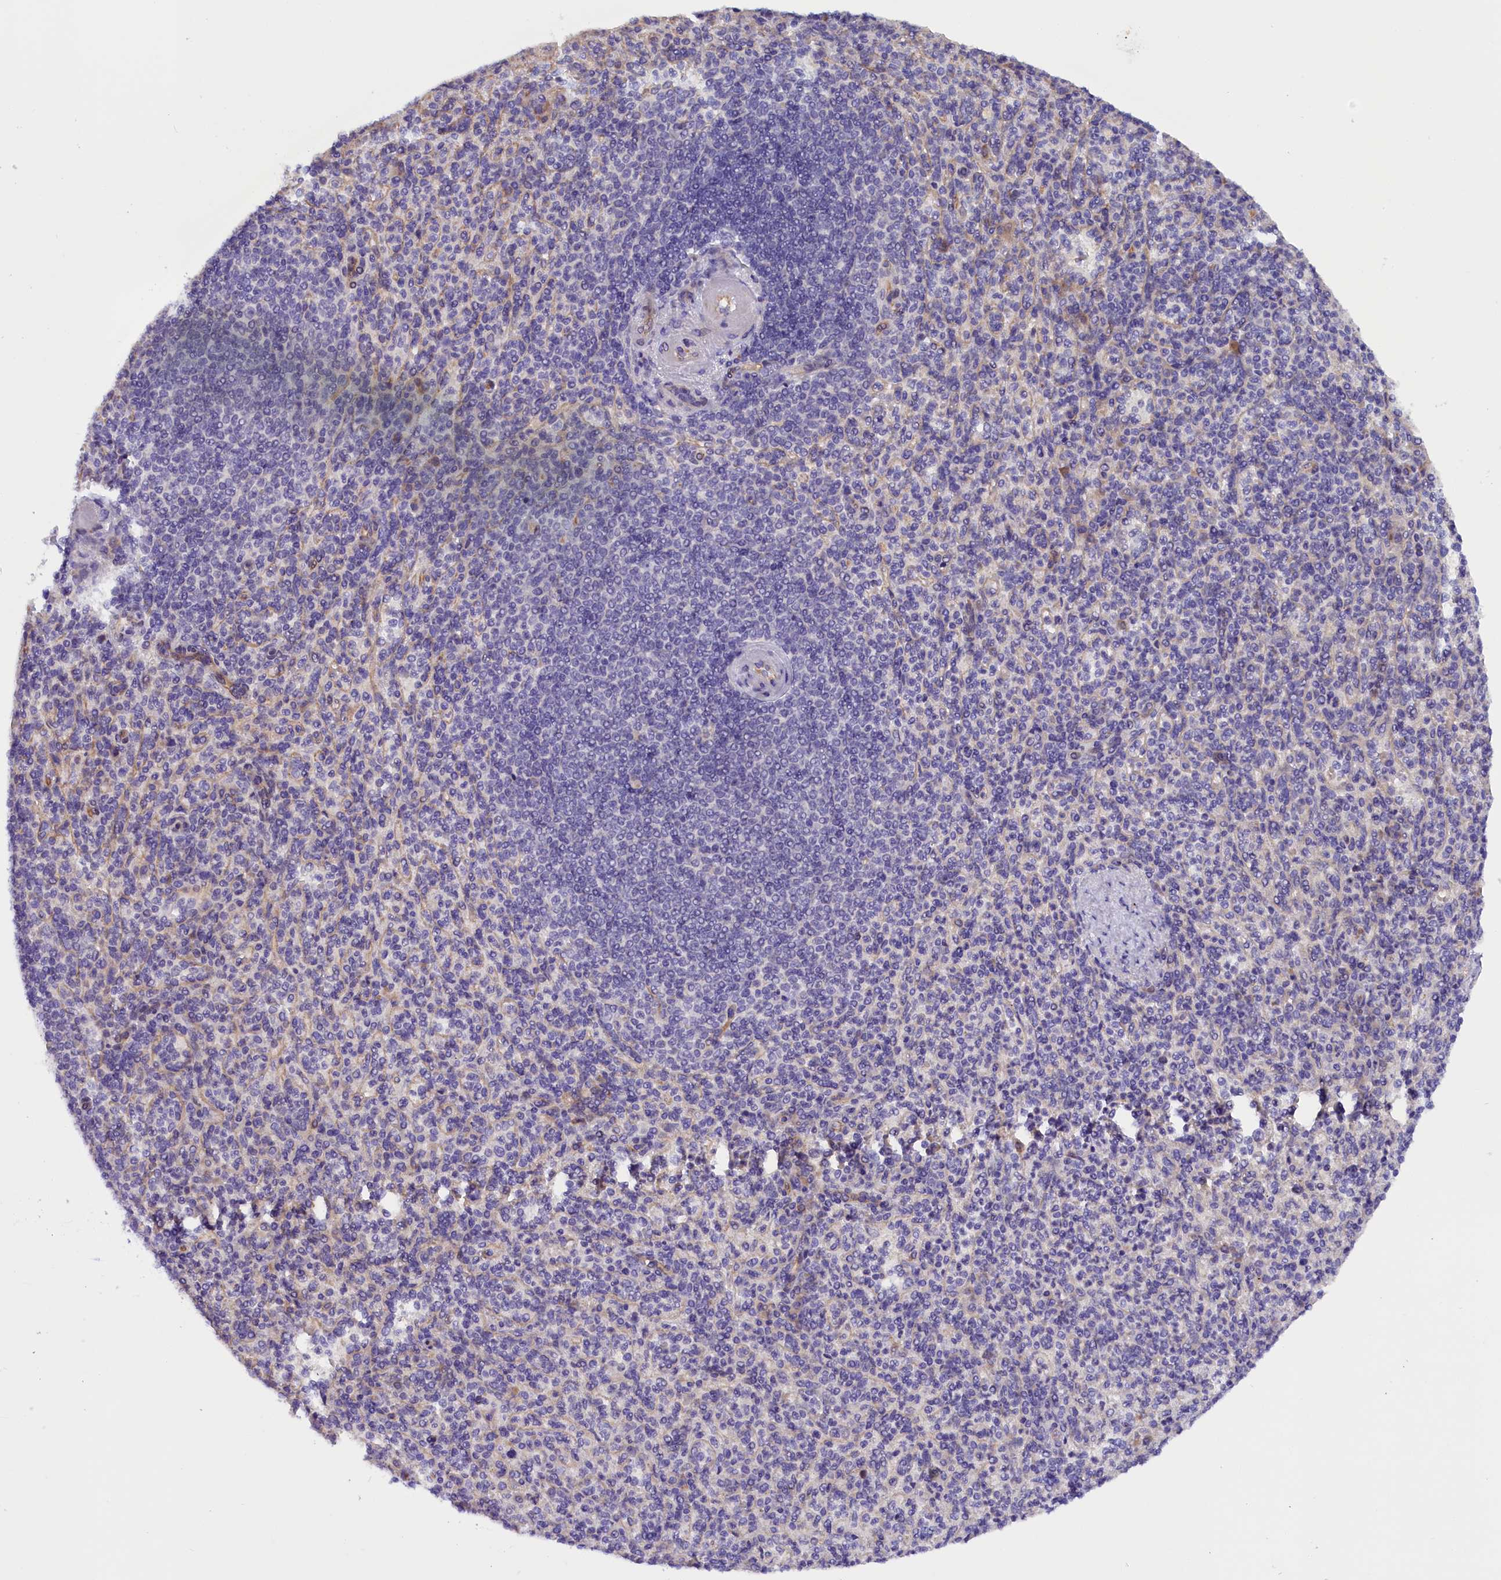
{"staining": {"intensity": "negative", "quantity": "none", "location": "none"}, "tissue": "spleen", "cell_type": "Cells in red pulp", "image_type": "normal", "snomed": [{"axis": "morphology", "description": "Normal tissue, NOS"}, {"axis": "topography", "description": "Spleen"}], "caption": "High power microscopy photomicrograph of an immunohistochemistry (IHC) image of normal spleen, revealing no significant staining in cells in red pulp.", "gene": "CCDC32", "patient": {"sex": "female", "age": 74}}